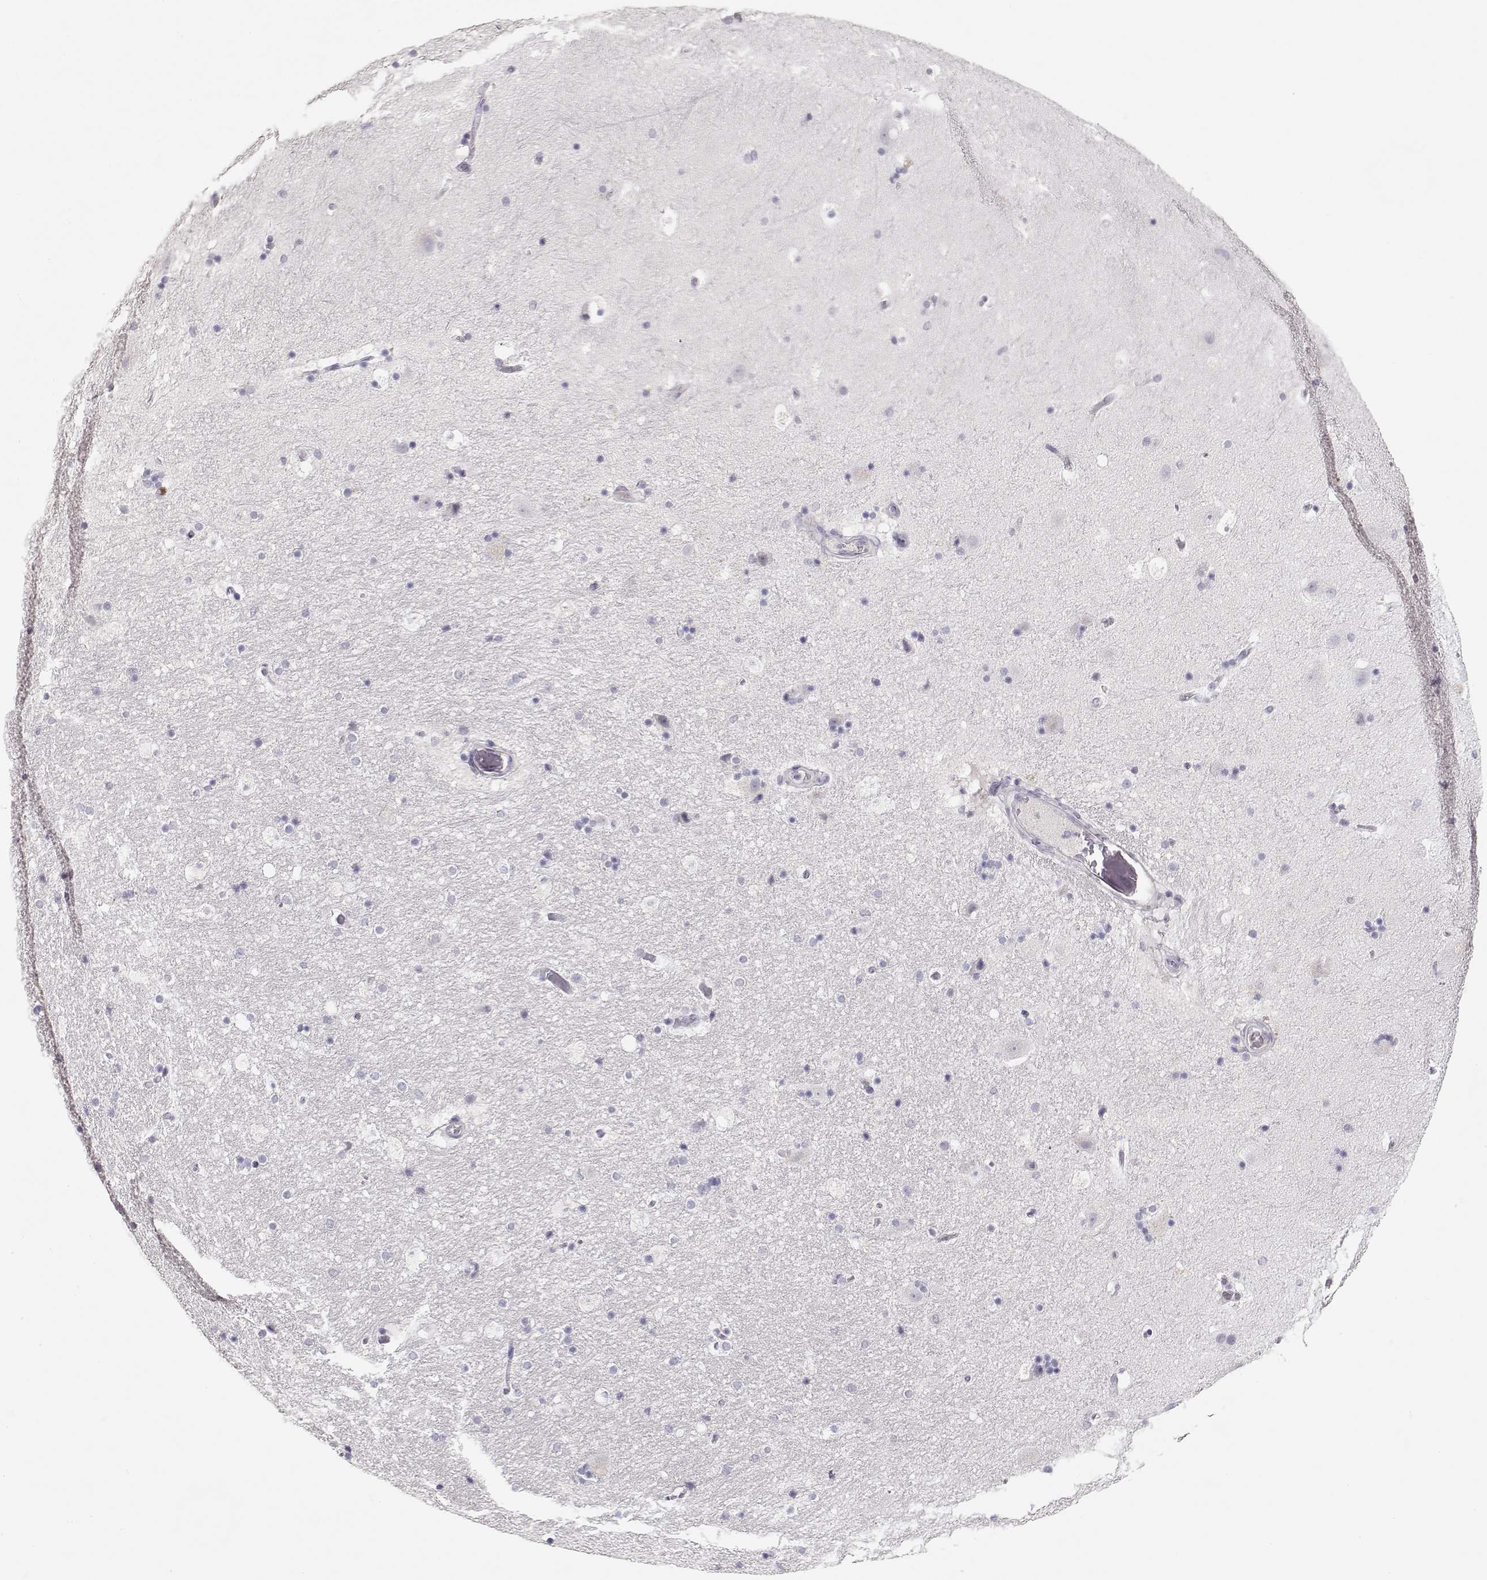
{"staining": {"intensity": "negative", "quantity": "none", "location": "none"}, "tissue": "hippocampus", "cell_type": "Glial cells", "image_type": "normal", "snomed": [{"axis": "morphology", "description": "Normal tissue, NOS"}, {"axis": "topography", "description": "Hippocampus"}], "caption": "DAB (3,3'-diaminobenzidine) immunohistochemical staining of benign hippocampus displays no significant expression in glial cells. (IHC, brightfield microscopy, high magnification).", "gene": "MAGEC1", "patient": {"sex": "male", "age": 51}}